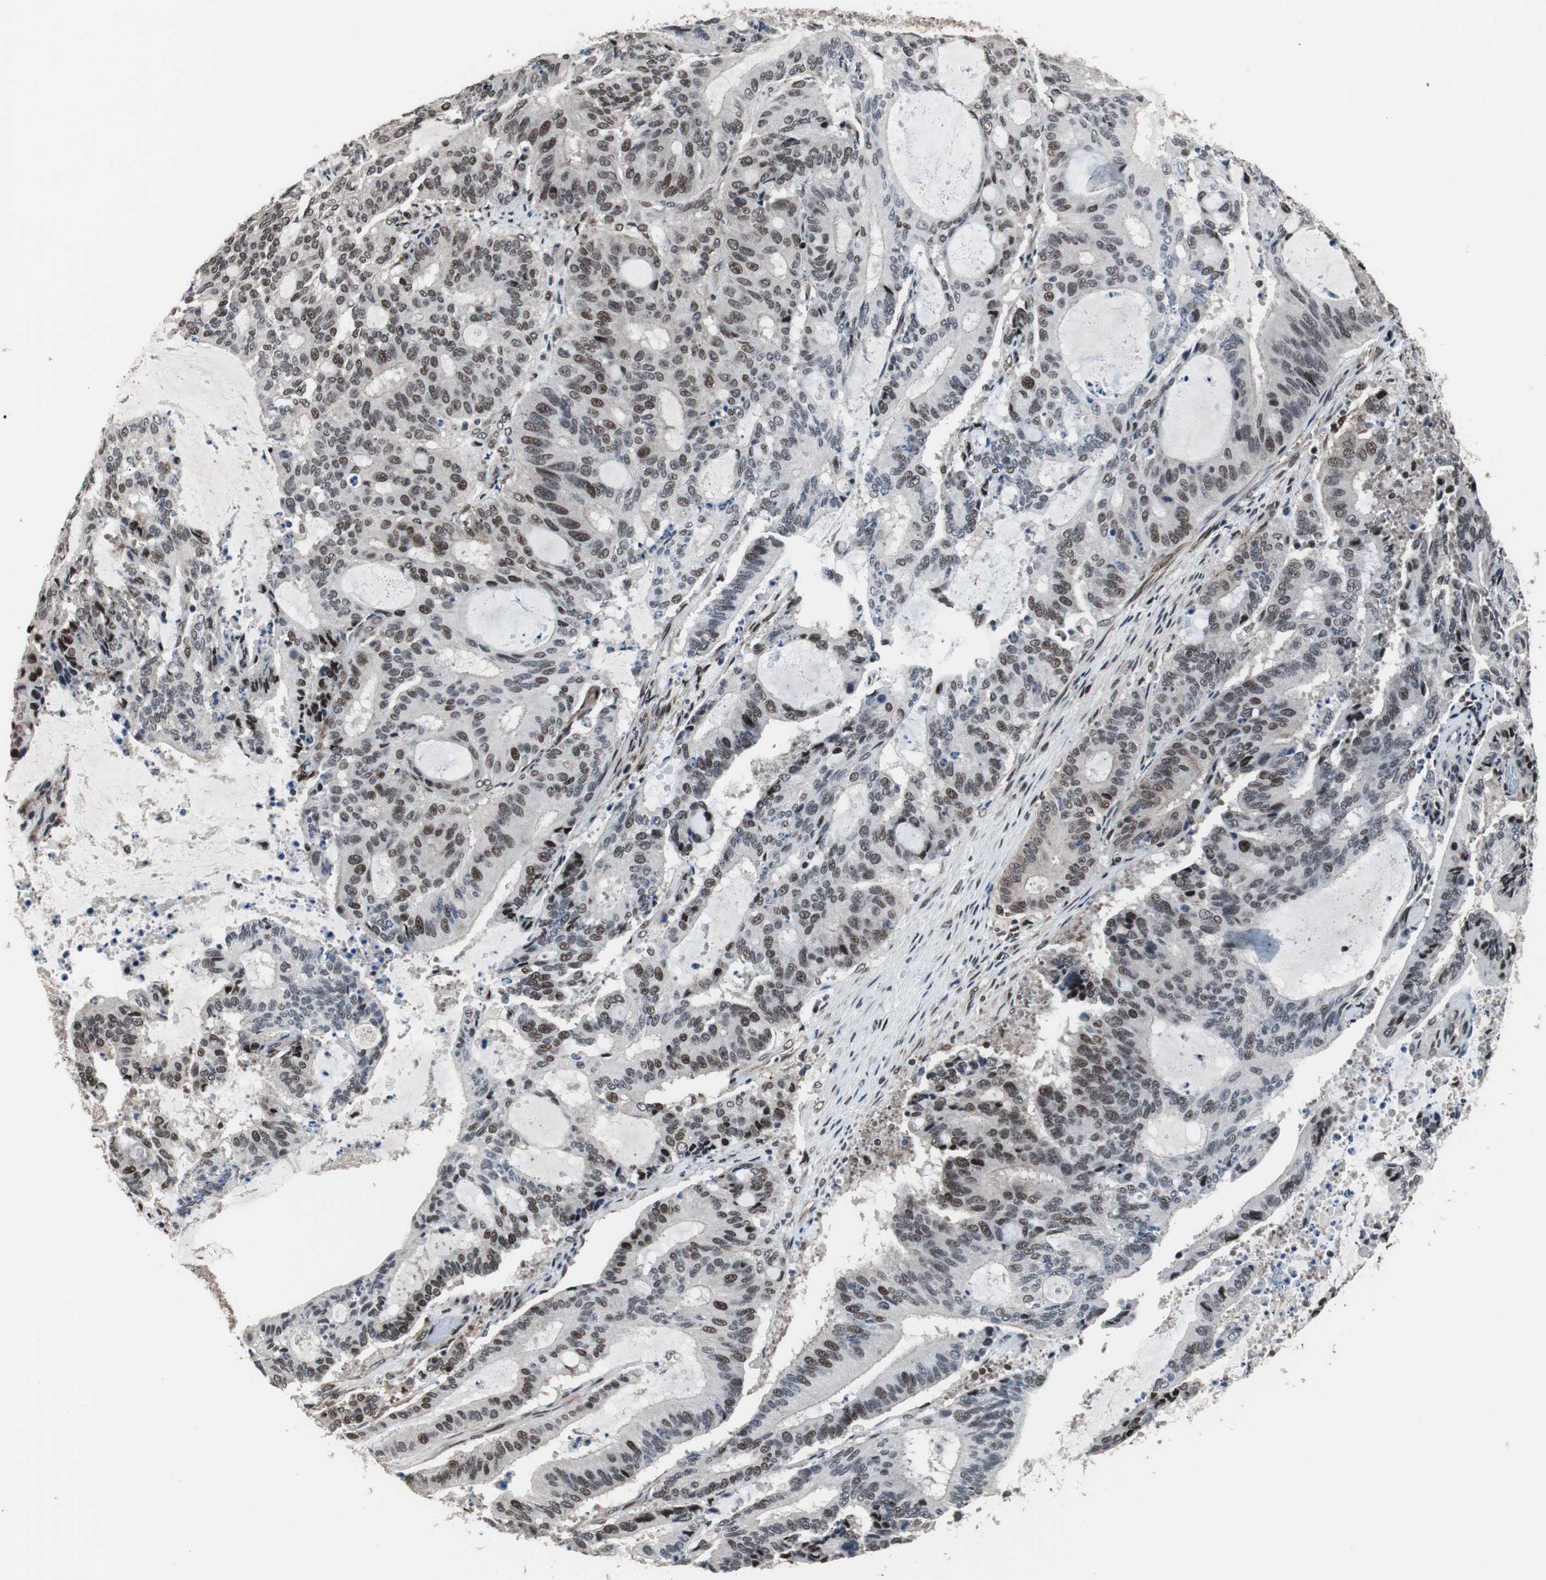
{"staining": {"intensity": "strong", "quantity": "25%-75%", "location": "nuclear"}, "tissue": "liver cancer", "cell_type": "Tumor cells", "image_type": "cancer", "snomed": [{"axis": "morphology", "description": "Cholangiocarcinoma"}, {"axis": "topography", "description": "Liver"}], "caption": "A brown stain highlights strong nuclear expression of a protein in human liver cholangiocarcinoma tumor cells.", "gene": "POGZ", "patient": {"sex": "female", "age": 73}}